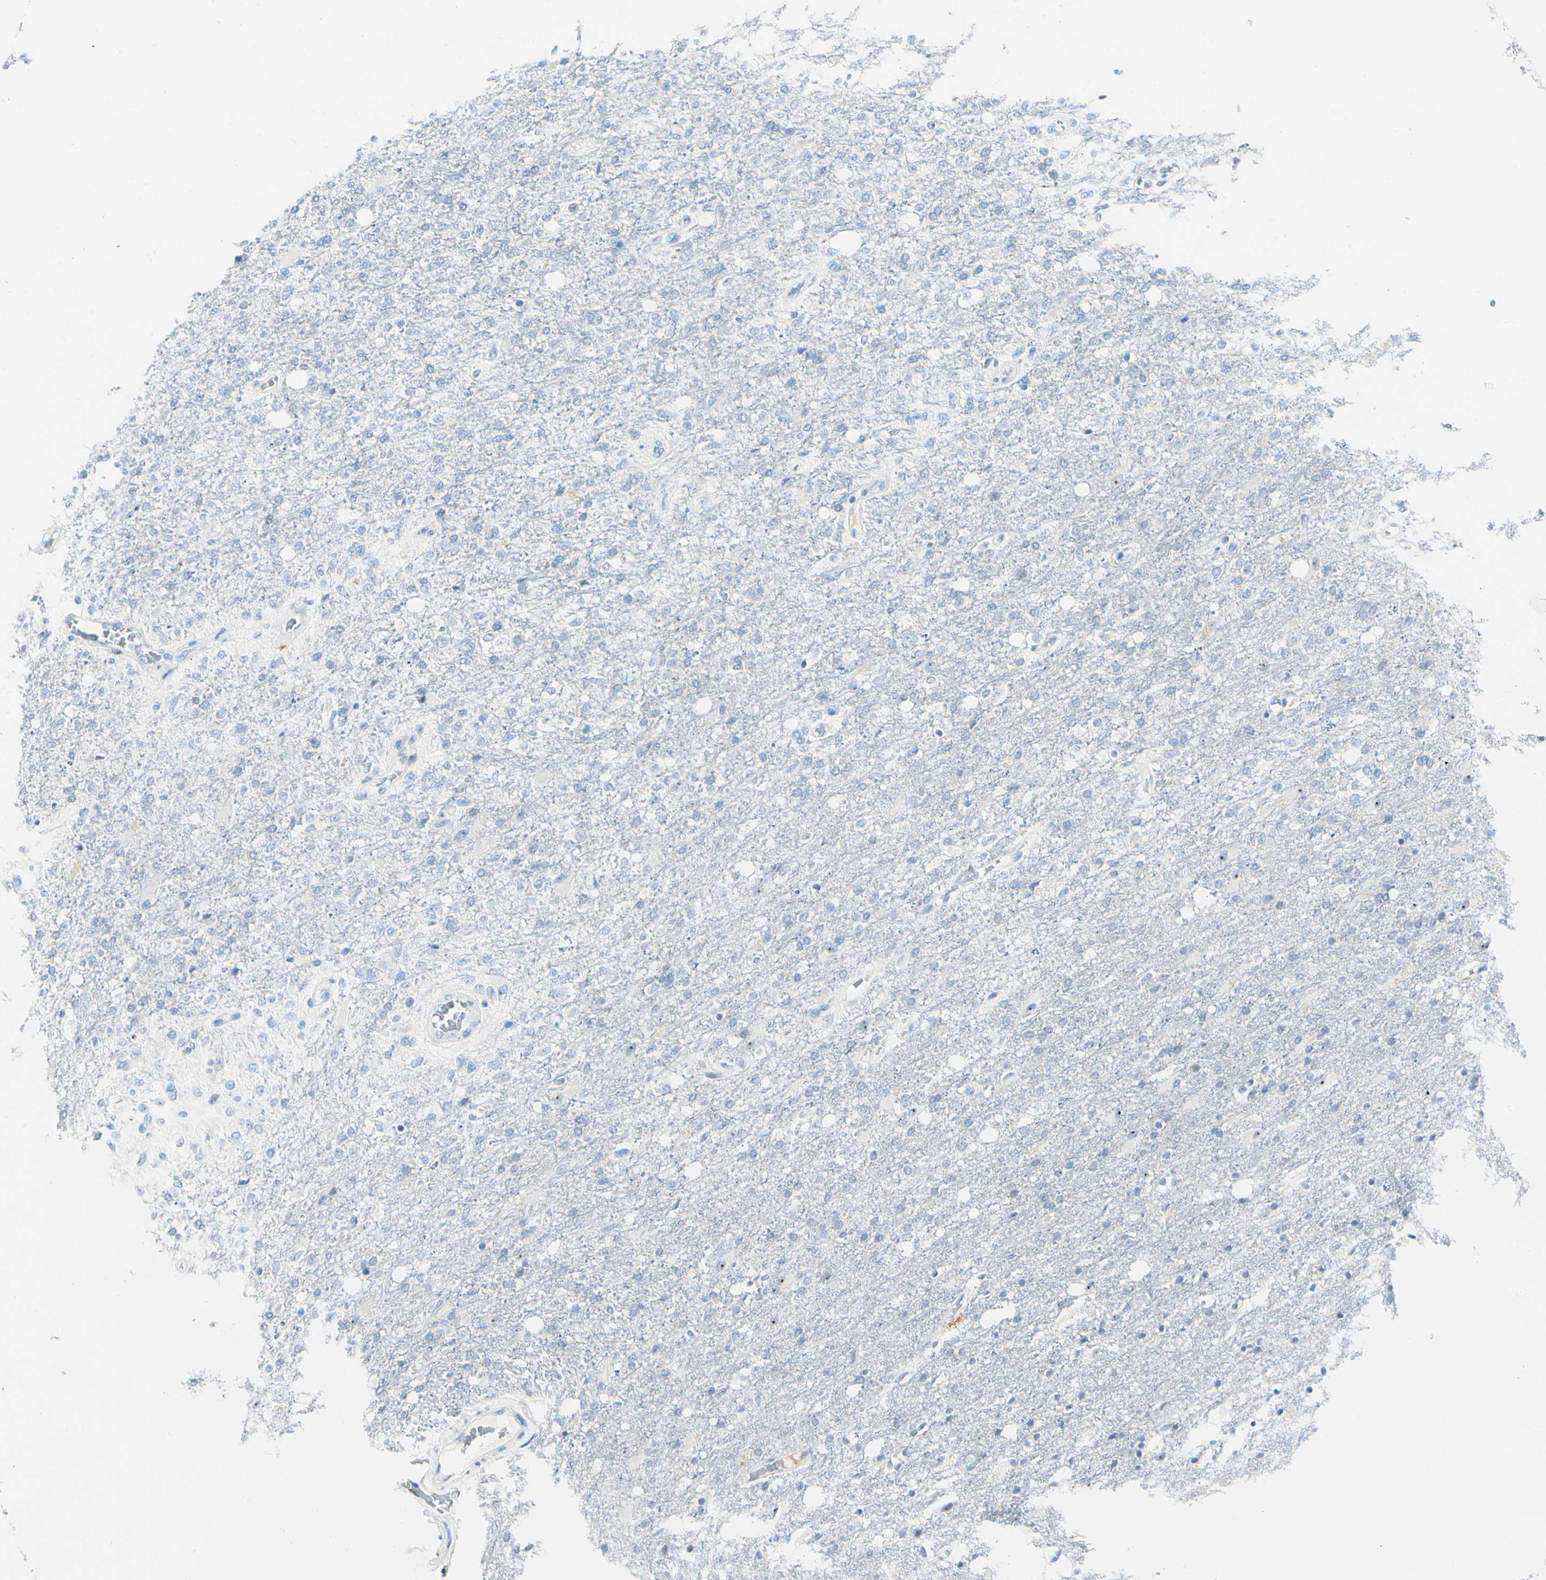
{"staining": {"intensity": "negative", "quantity": "none", "location": "none"}, "tissue": "glioma", "cell_type": "Tumor cells", "image_type": "cancer", "snomed": [{"axis": "morphology", "description": "Normal tissue, NOS"}, {"axis": "morphology", "description": "Glioma, malignant, High grade"}, {"axis": "topography", "description": "Cerebral cortex"}], "caption": "Tumor cells show no significant protein positivity in glioma.", "gene": "ZSCAN1", "patient": {"sex": "male", "age": 77}}